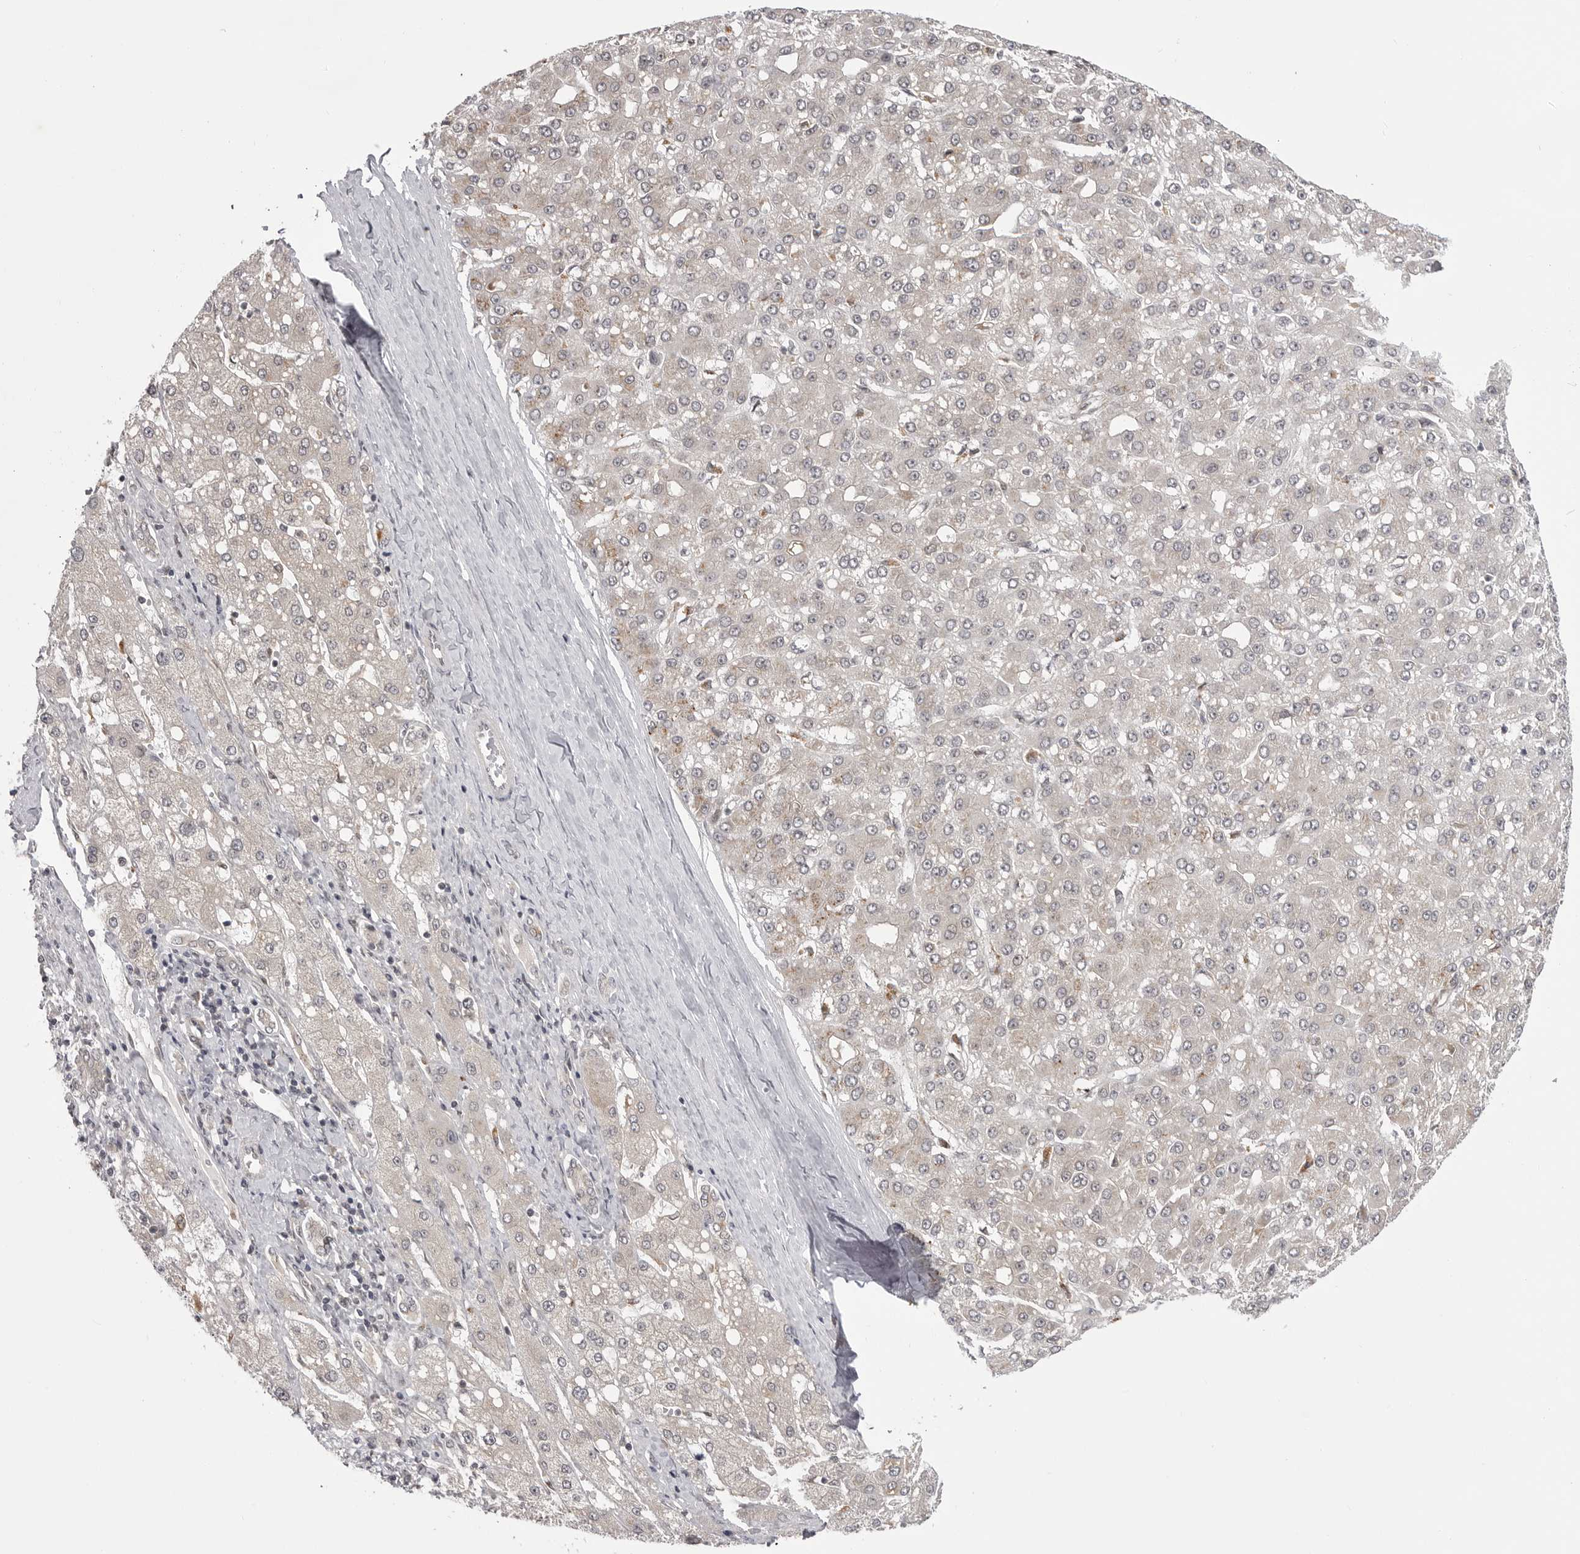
{"staining": {"intensity": "negative", "quantity": "none", "location": "none"}, "tissue": "liver cancer", "cell_type": "Tumor cells", "image_type": "cancer", "snomed": [{"axis": "morphology", "description": "Carcinoma, Hepatocellular, NOS"}, {"axis": "topography", "description": "Liver"}], "caption": "A high-resolution photomicrograph shows immunohistochemistry staining of liver cancer, which reveals no significant expression in tumor cells.", "gene": "PTK2B", "patient": {"sex": "male", "age": 67}}